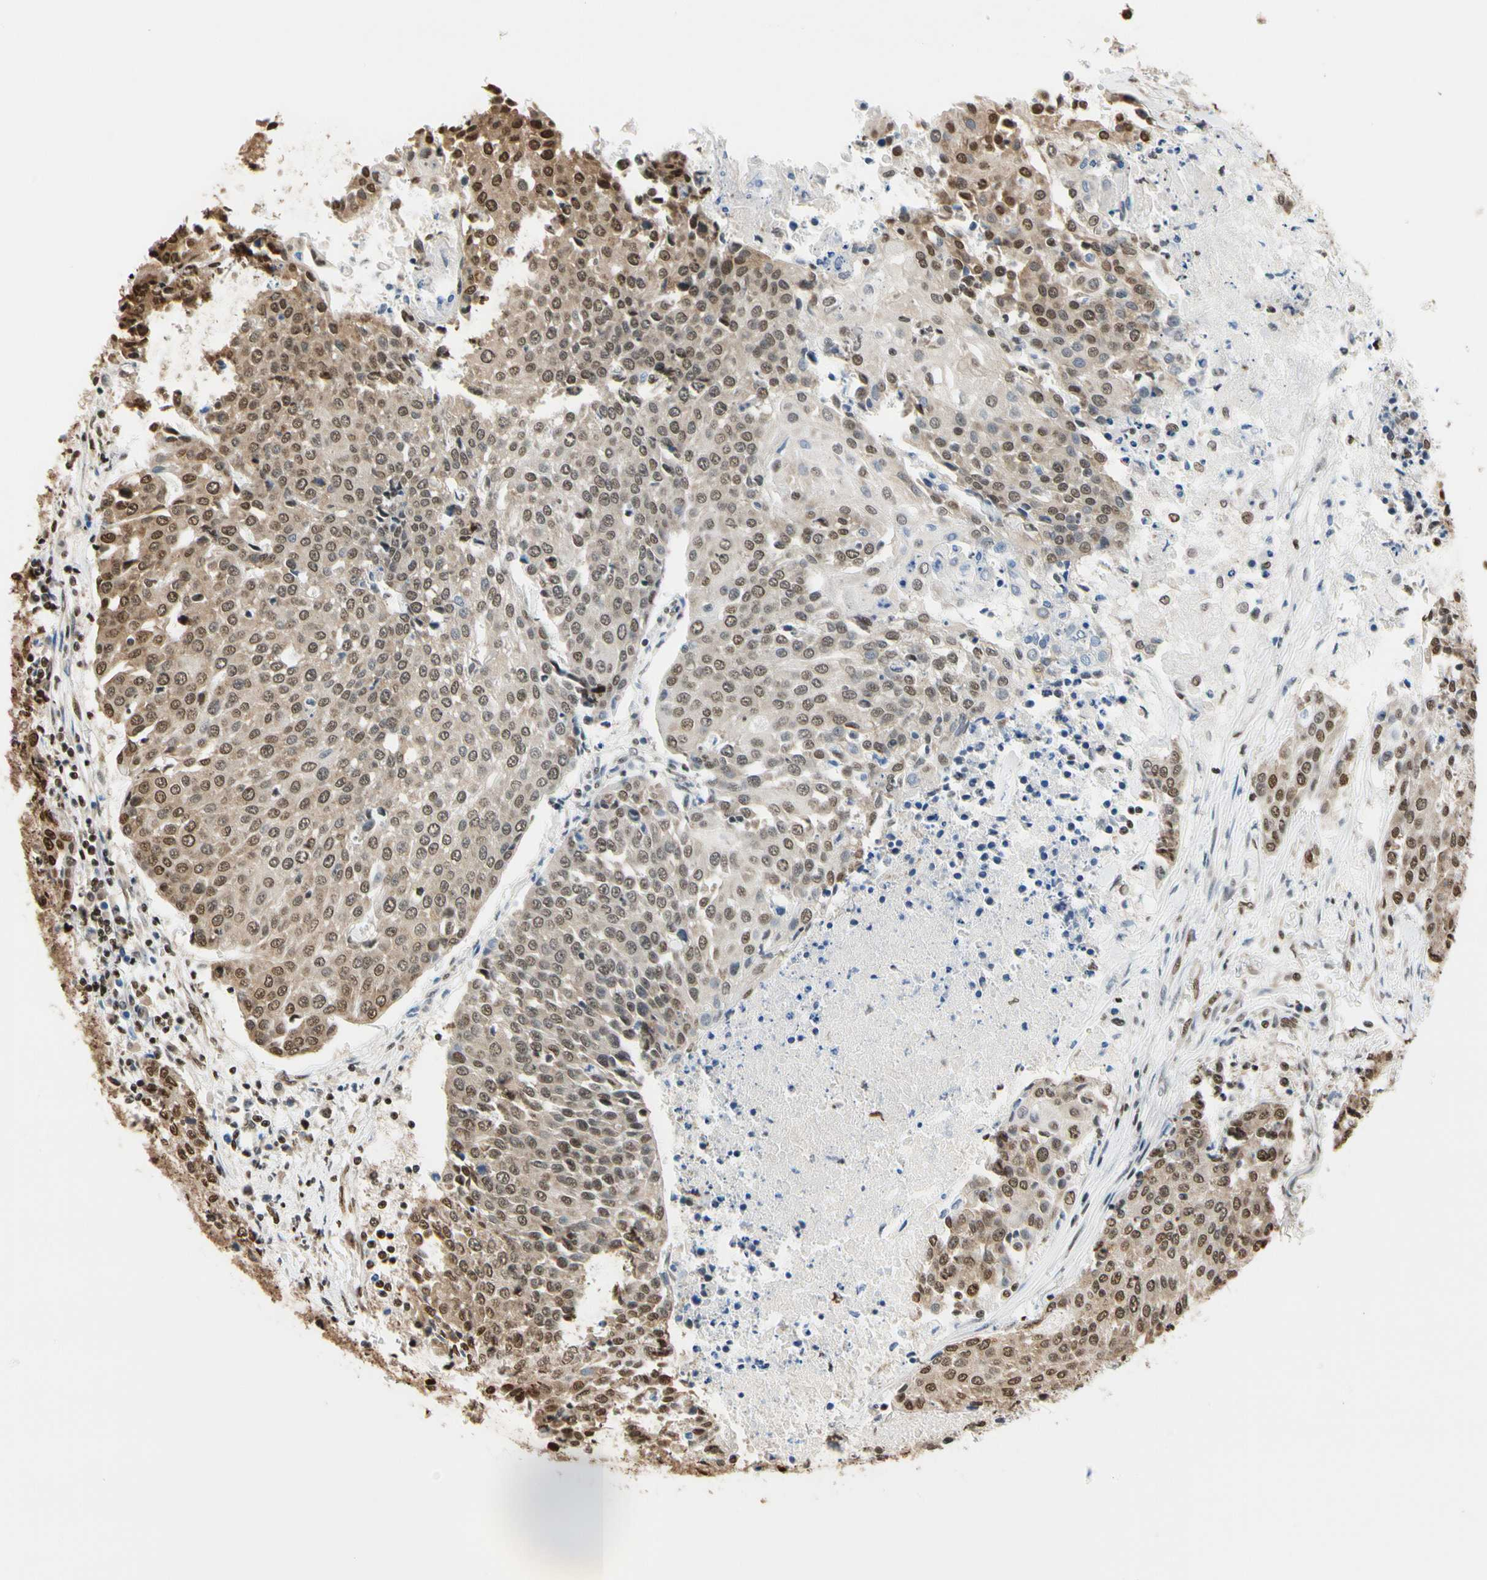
{"staining": {"intensity": "moderate", "quantity": ">75%", "location": "cytoplasmic/membranous,nuclear"}, "tissue": "urothelial cancer", "cell_type": "Tumor cells", "image_type": "cancer", "snomed": [{"axis": "morphology", "description": "Urothelial carcinoma, High grade"}, {"axis": "topography", "description": "Urinary bladder"}], "caption": "Protein staining of high-grade urothelial carcinoma tissue displays moderate cytoplasmic/membranous and nuclear expression in about >75% of tumor cells. The staining is performed using DAB brown chromogen to label protein expression. The nuclei are counter-stained blue using hematoxylin.", "gene": "HNRNPK", "patient": {"sex": "female", "age": 85}}